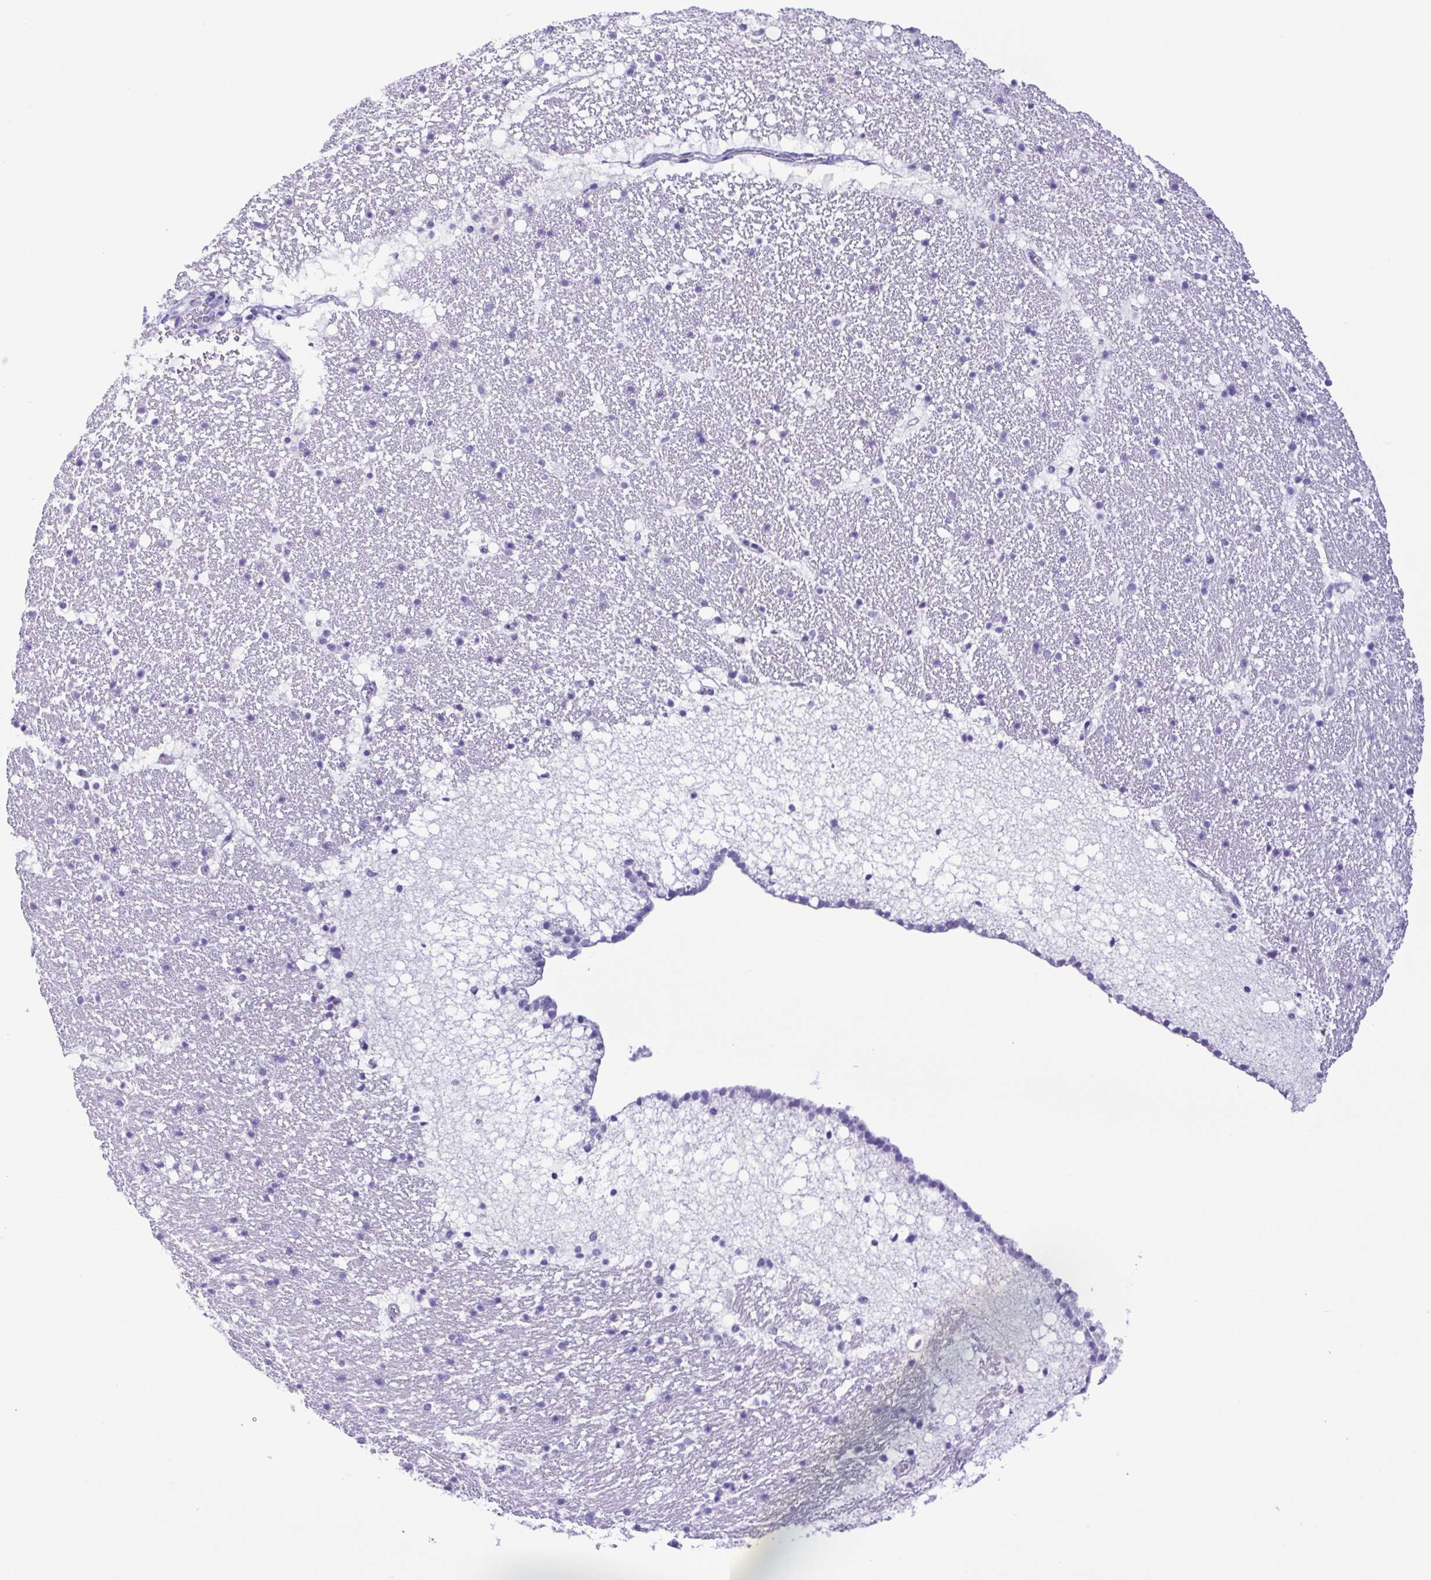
{"staining": {"intensity": "negative", "quantity": "none", "location": "none"}, "tissue": "hippocampus", "cell_type": "Glial cells", "image_type": "normal", "snomed": [{"axis": "morphology", "description": "Normal tissue, NOS"}, {"axis": "topography", "description": "Hippocampus"}], "caption": "This is a micrograph of IHC staining of benign hippocampus, which shows no positivity in glial cells.", "gene": "OVGP1", "patient": {"sex": "female", "age": 42}}